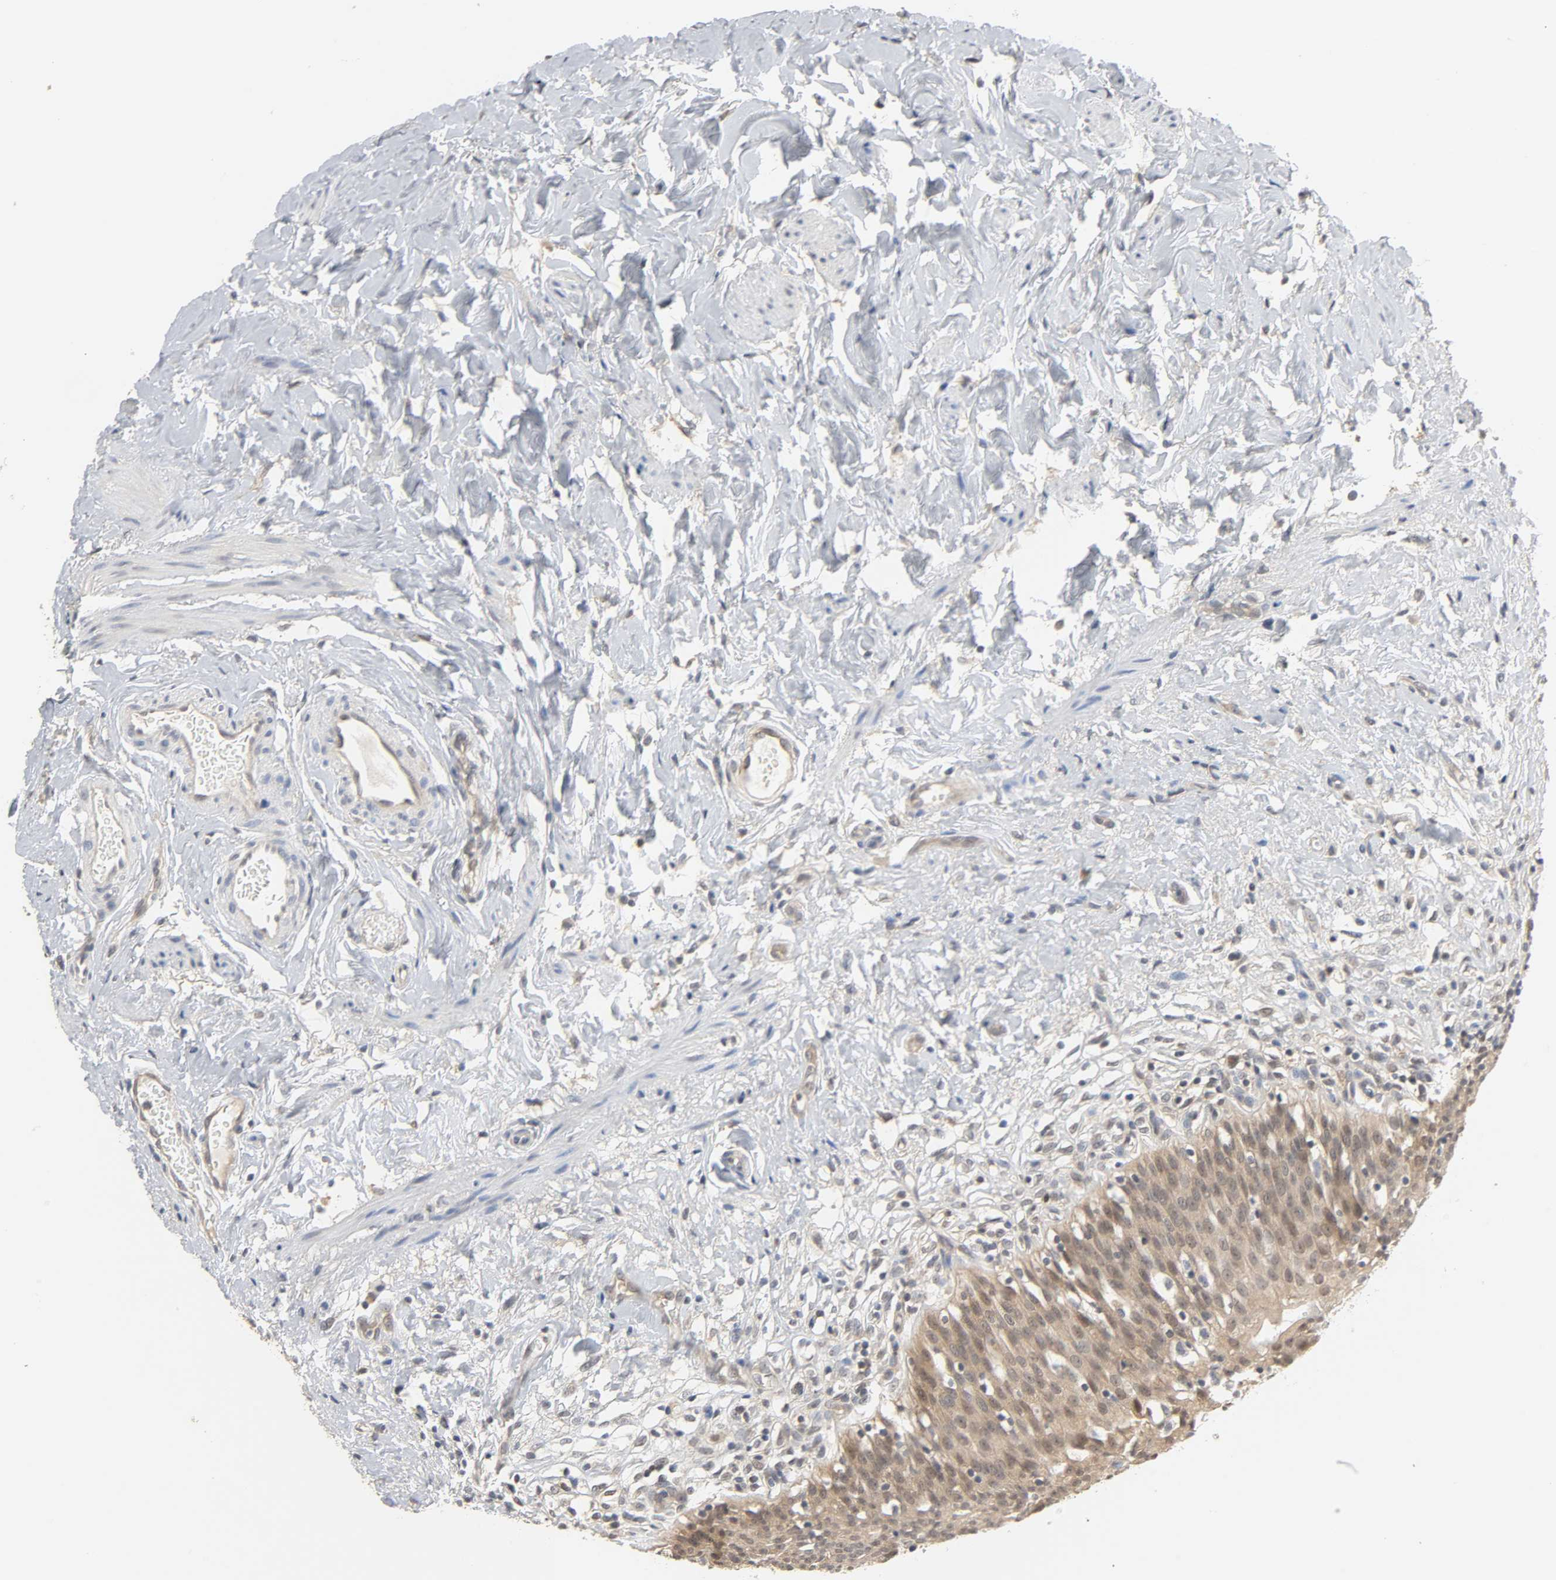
{"staining": {"intensity": "moderate", "quantity": ">75%", "location": "cytoplasmic/membranous"}, "tissue": "urinary bladder", "cell_type": "Urothelial cells", "image_type": "normal", "snomed": [{"axis": "morphology", "description": "Normal tissue, NOS"}, {"axis": "topography", "description": "Urinary bladder"}], "caption": "Human urinary bladder stained with a brown dye demonstrates moderate cytoplasmic/membranous positive expression in about >75% of urothelial cells.", "gene": "MIF", "patient": {"sex": "female", "age": 80}}